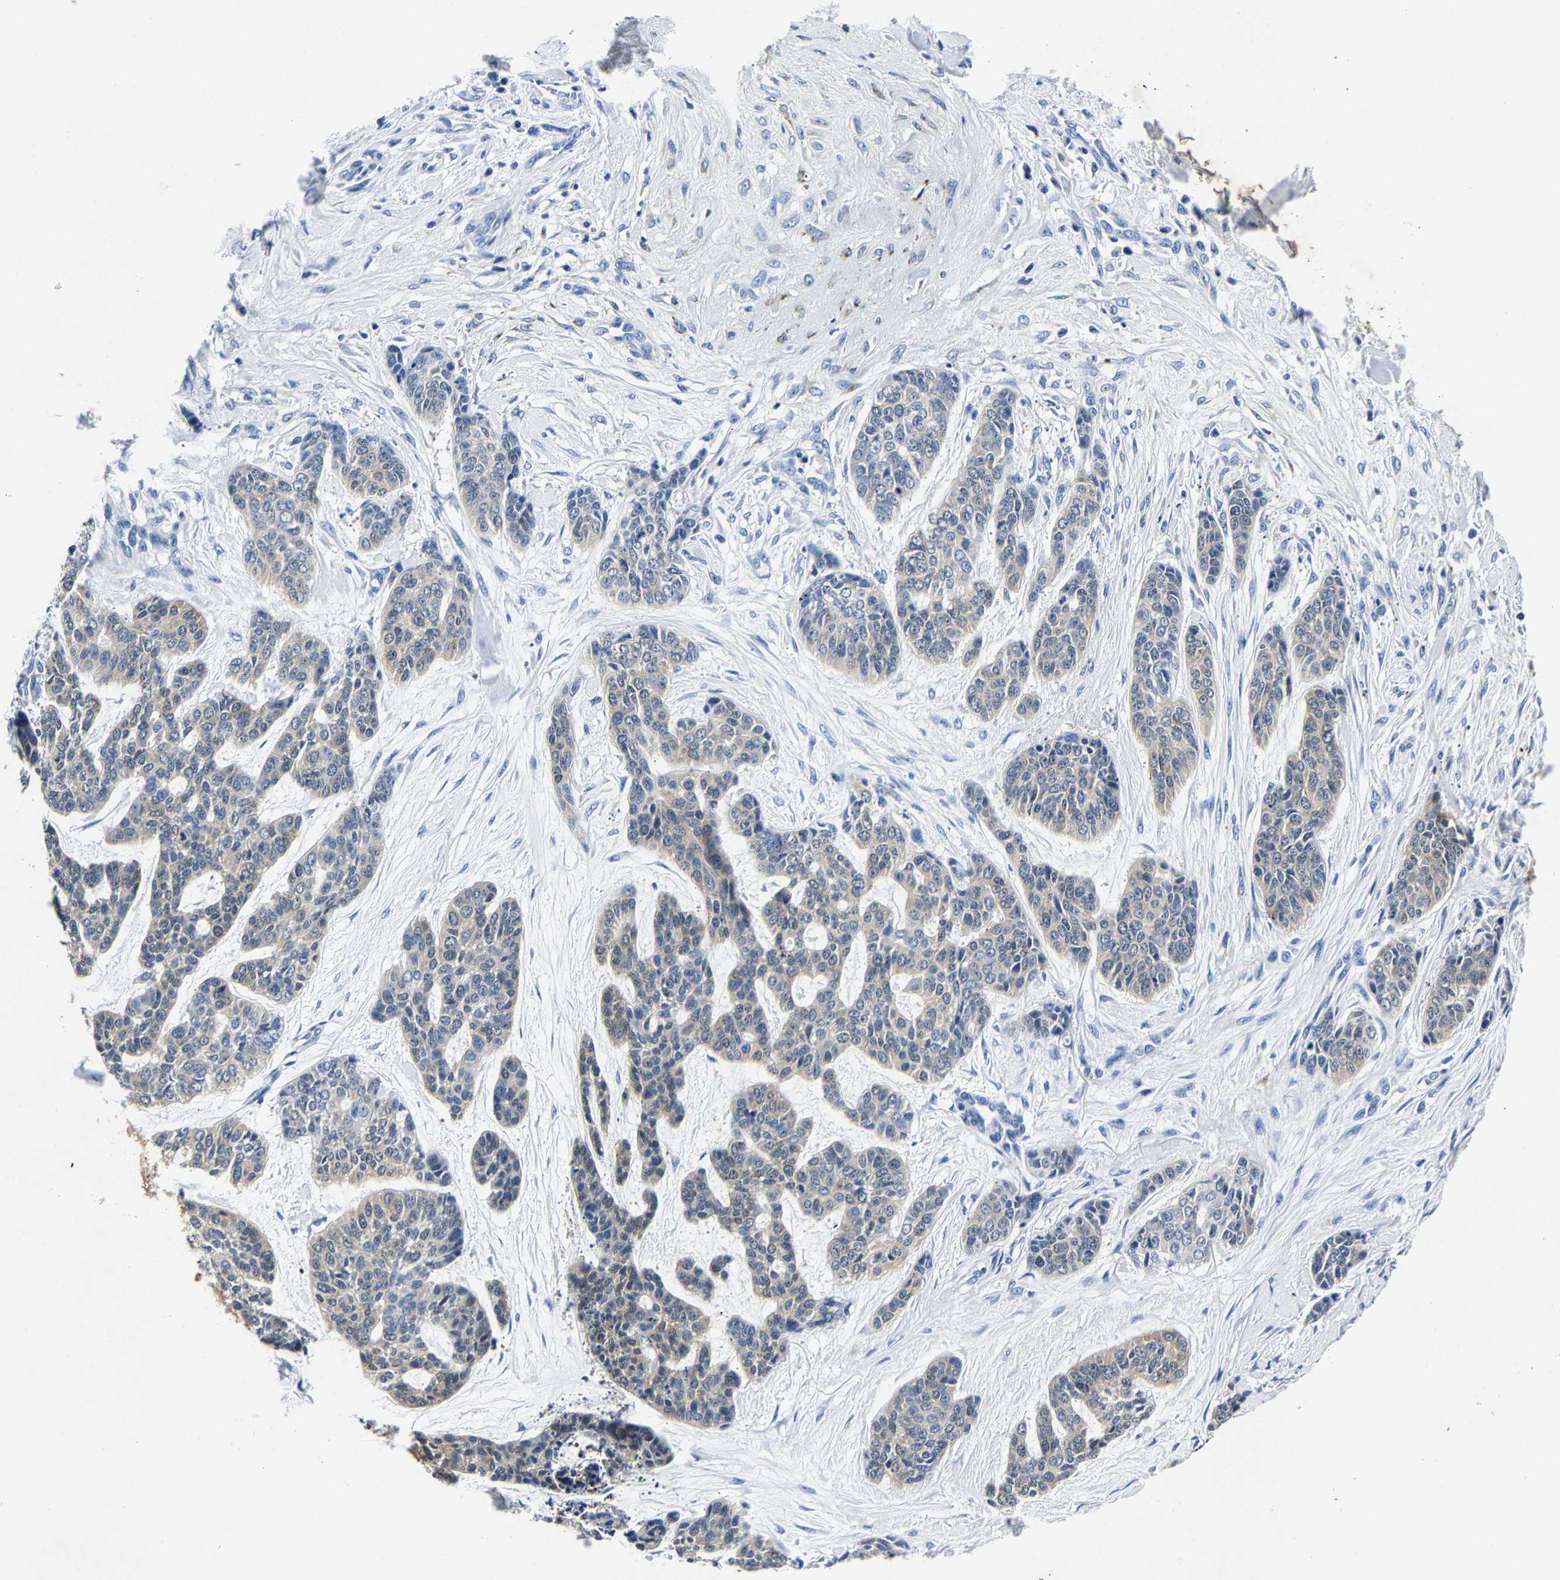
{"staining": {"intensity": "weak", "quantity": "<25%", "location": "cytoplasmic/membranous"}, "tissue": "skin cancer", "cell_type": "Tumor cells", "image_type": "cancer", "snomed": [{"axis": "morphology", "description": "Basal cell carcinoma"}, {"axis": "topography", "description": "Skin"}], "caption": "This is a image of IHC staining of skin cancer (basal cell carcinoma), which shows no positivity in tumor cells.", "gene": "PSPH", "patient": {"sex": "female", "age": 64}}